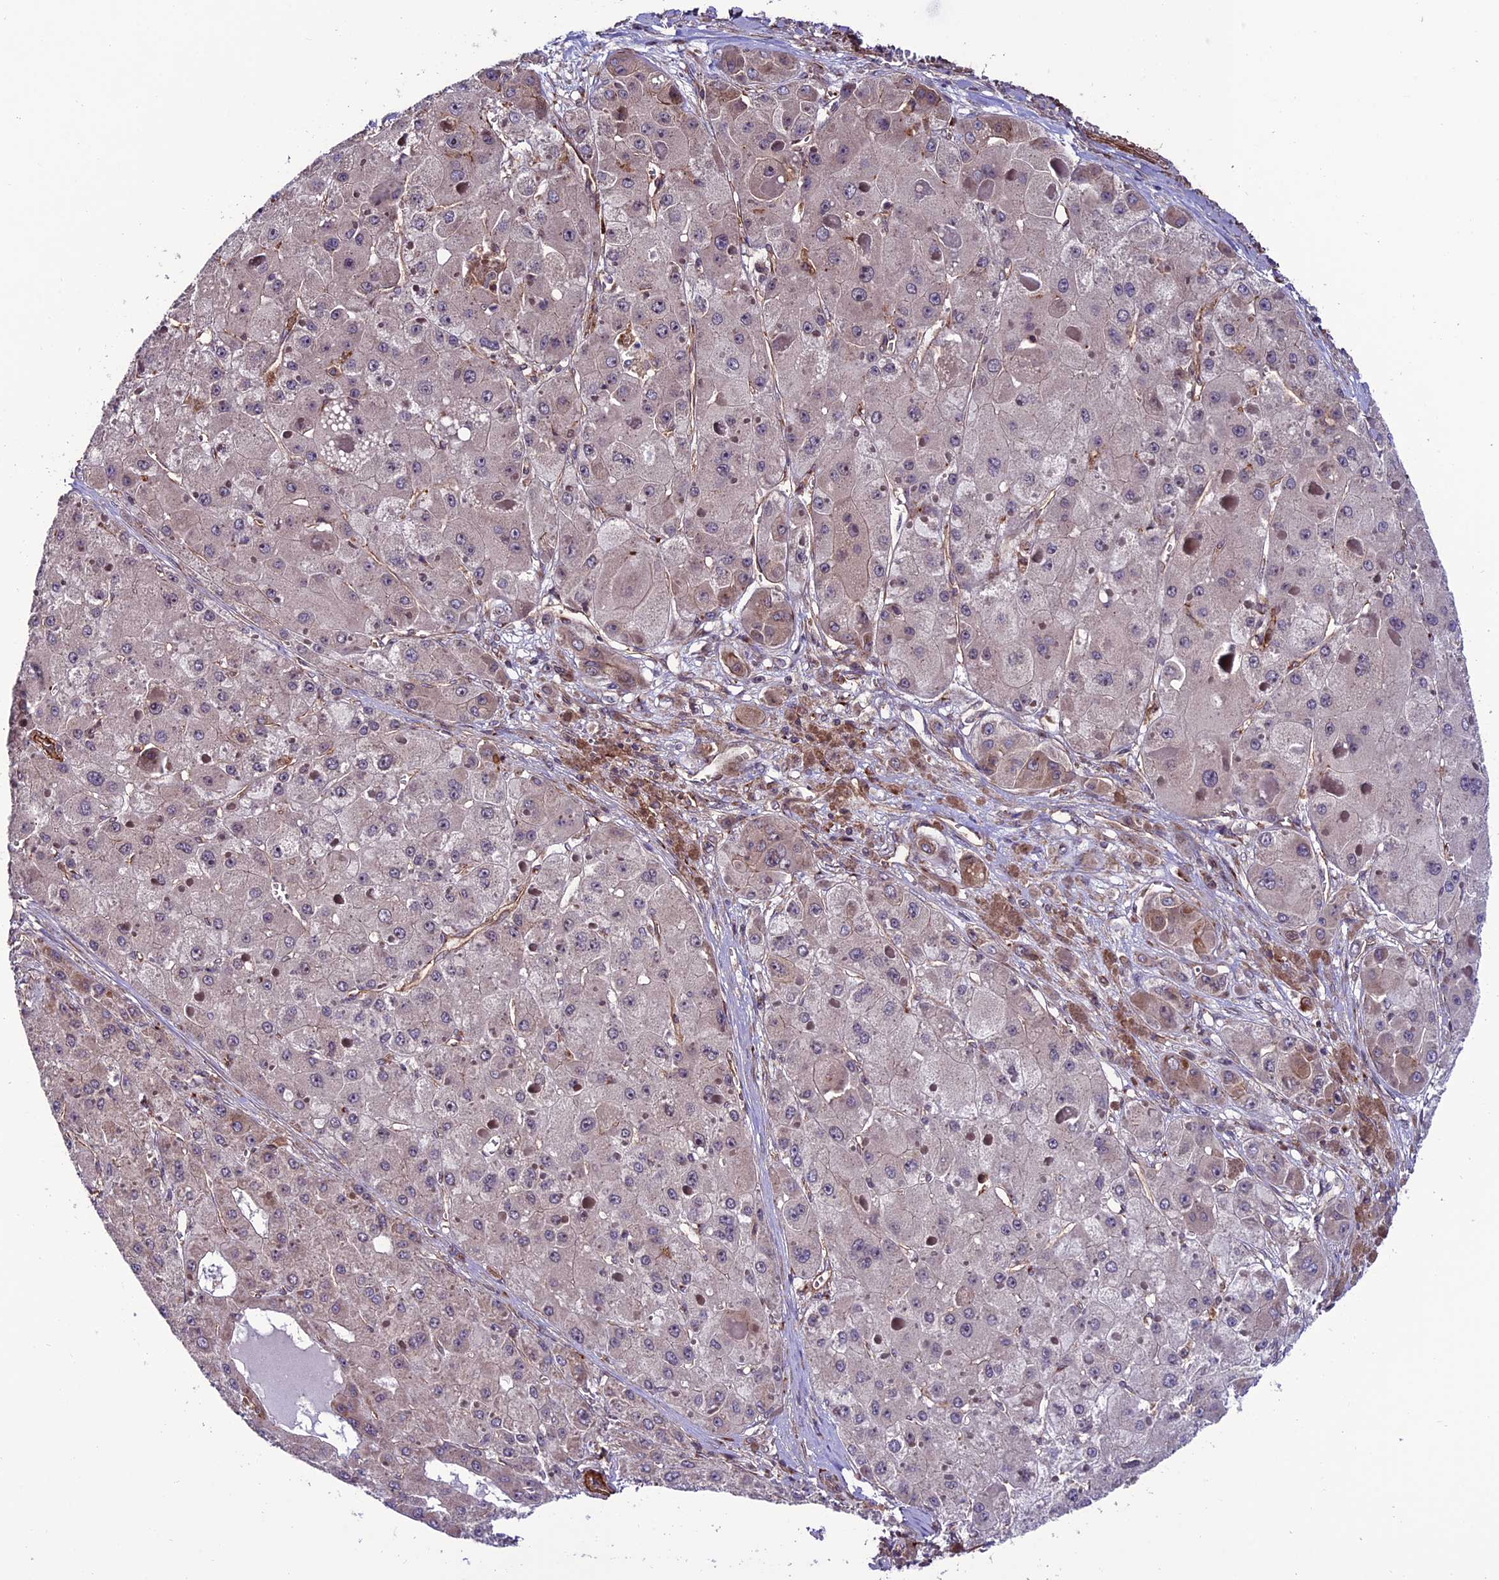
{"staining": {"intensity": "negative", "quantity": "none", "location": "none"}, "tissue": "liver cancer", "cell_type": "Tumor cells", "image_type": "cancer", "snomed": [{"axis": "morphology", "description": "Carcinoma, Hepatocellular, NOS"}, {"axis": "topography", "description": "Liver"}], "caption": "This is a photomicrograph of IHC staining of hepatocellular carcinoma (liver), which shows no staining in tumor cells. (Brightfield microscopy of DAB immunohistochemistry at high magnification).", "gene": "TNIP3", "patient": {"sex": "female", "age": 73}}